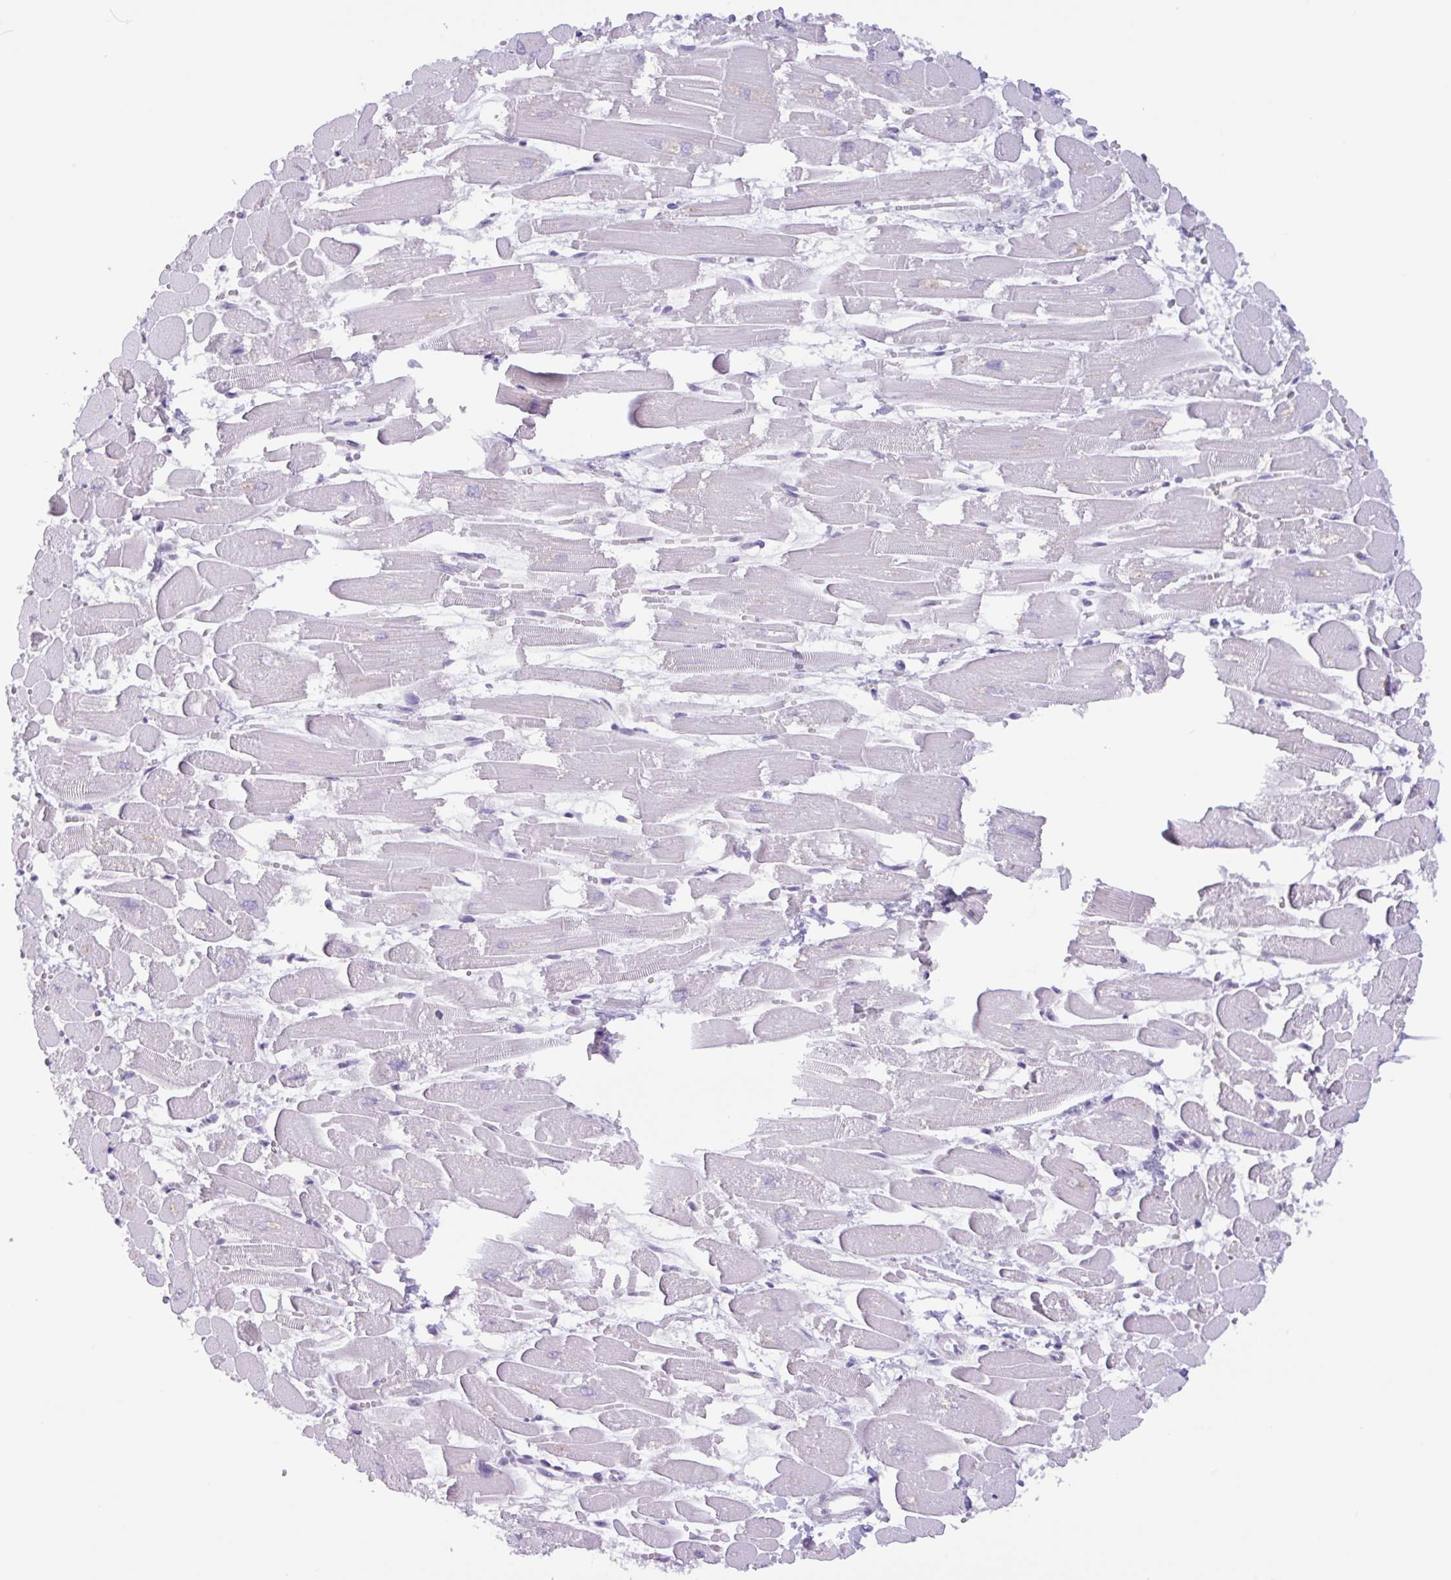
{"staining": {"intensity": "negative", "quantity": "none", "location": "none"}, "tissue": "heart muscle", "cell_type": "Cardiomyocytes", "image_type": "normal", "snomed": [{"axis": "morphology", "description": "Normal tissue, NOS"}, {"axis": "topography", "description": "Heart"}], "caption": "IHC image of normal heart muscle stained for a protein (brown), which displays no expression in cardiomyocytes.", "gene": "CTSE", "patient": {"sex": "female", "age": 52}}